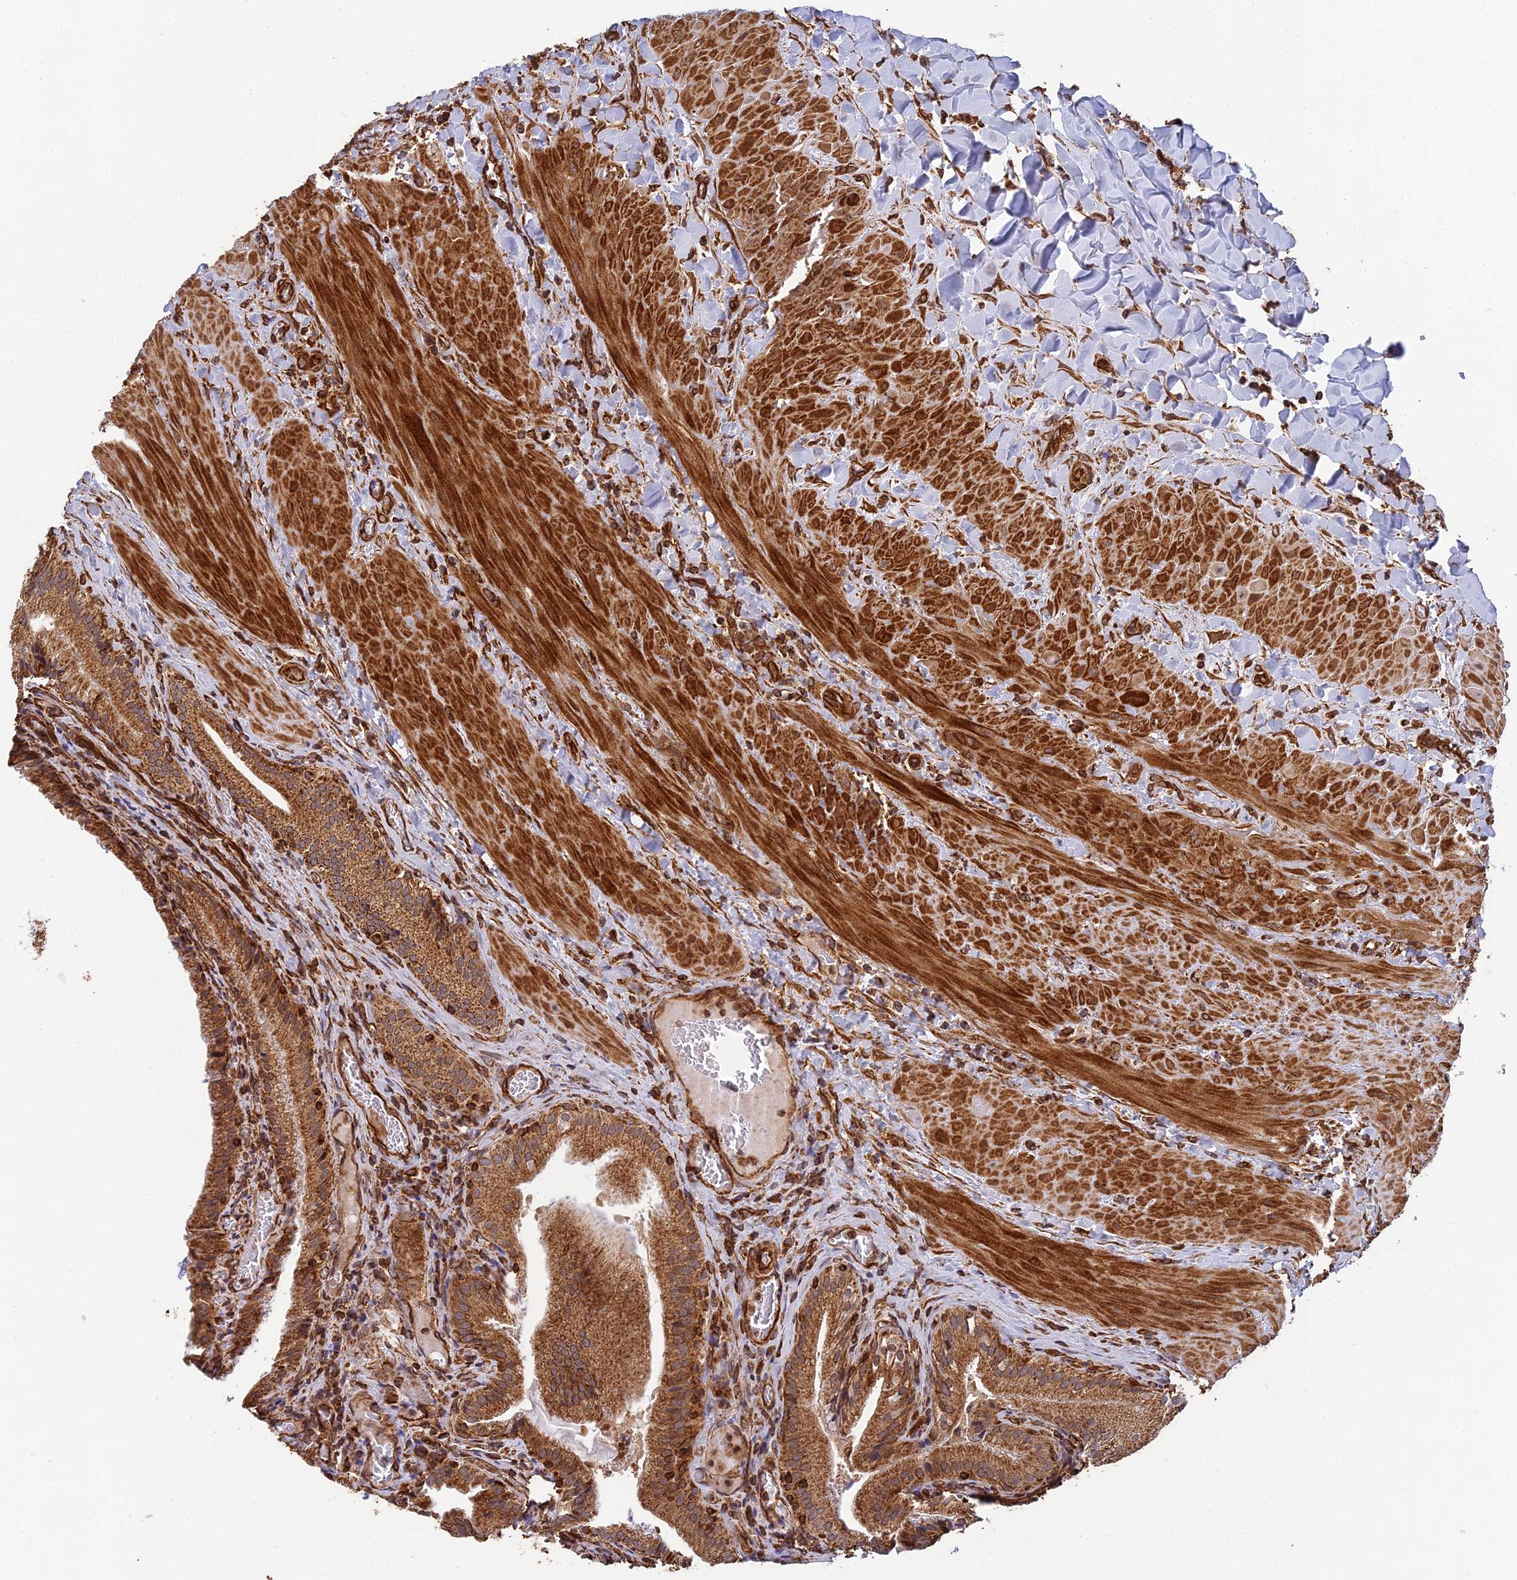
{"staining": {"intensity": "strong", "quantity": ">75%", "location": "cytoplasmic/membranous"}, "tissue": "gallbladder", "cell_type": "Glandular cells", "image_type": "normal", "snomed": [{"axis": "morphology", "description": "Normal tissue, NOS"}, {"axis": "topography", "description": "Gallbladder"}], "caption": "Protein staining demonstrates strong cytoplasmic/membranous staining in approximately >75% of glandular cells in unremarkable gallbladder.", "gene": "DSTYK", "patient": {"sex": "male", "age": 24}}